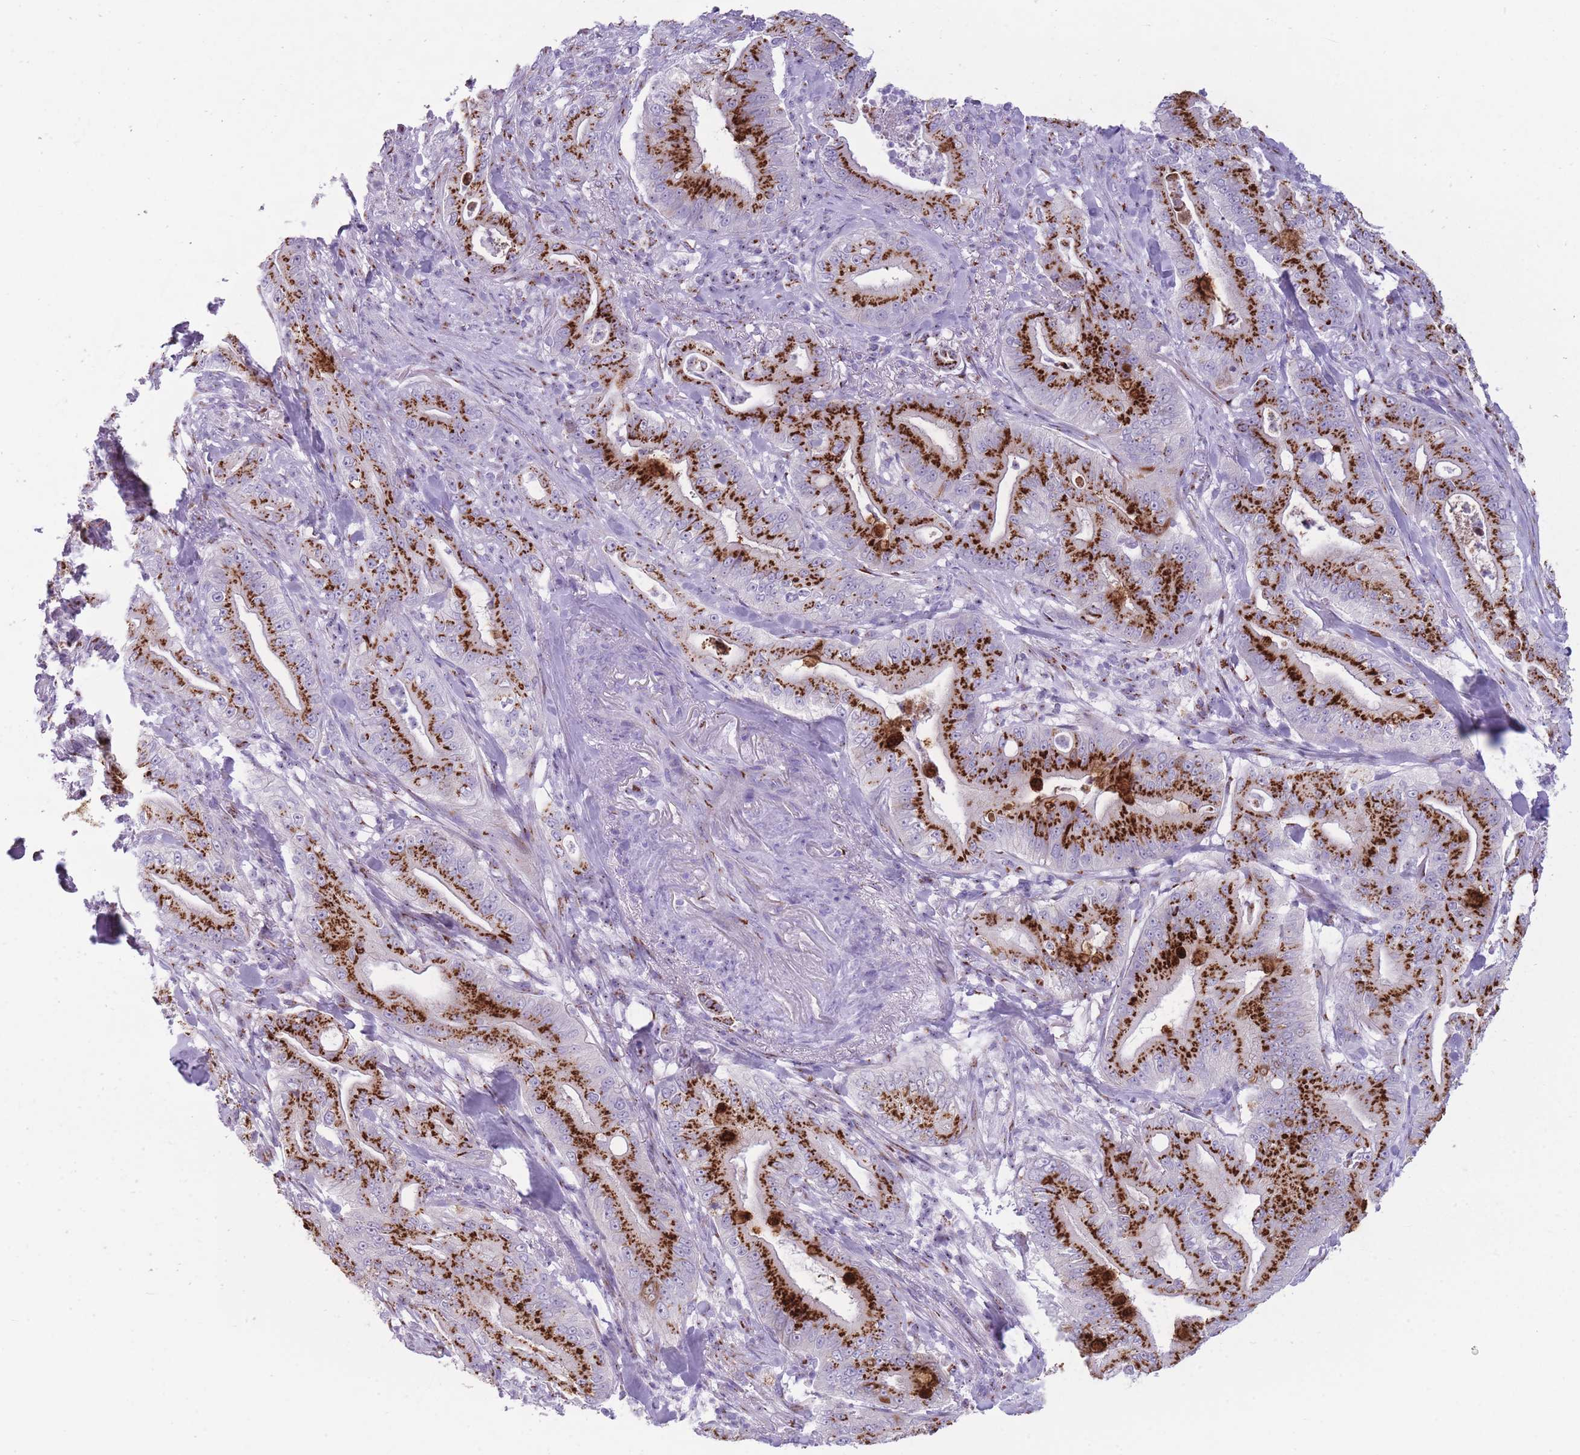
{"staining": {"intensity": "strong", "quantity": ">75%", "location": "cytoplasmic/membranous"}, "tissue": "pancreatic cancer", "cell_type": "Tumor cells", "image_type": "cancer", "snomed": [{"axis": "morphology", "description": "Adenocarcinoma, NOS"}, {"axis": "topography", "description": "Pancreas"}], "caption": "Protein staining by immunohistochemistry (IHC) shows strong cytoplasmic/membranous expression in approximately >75% of tumor cells in adenocarcinoma (pancreatic).", "gene": "B4GALT2", "patient": {"sex": "male", "age": 71}}